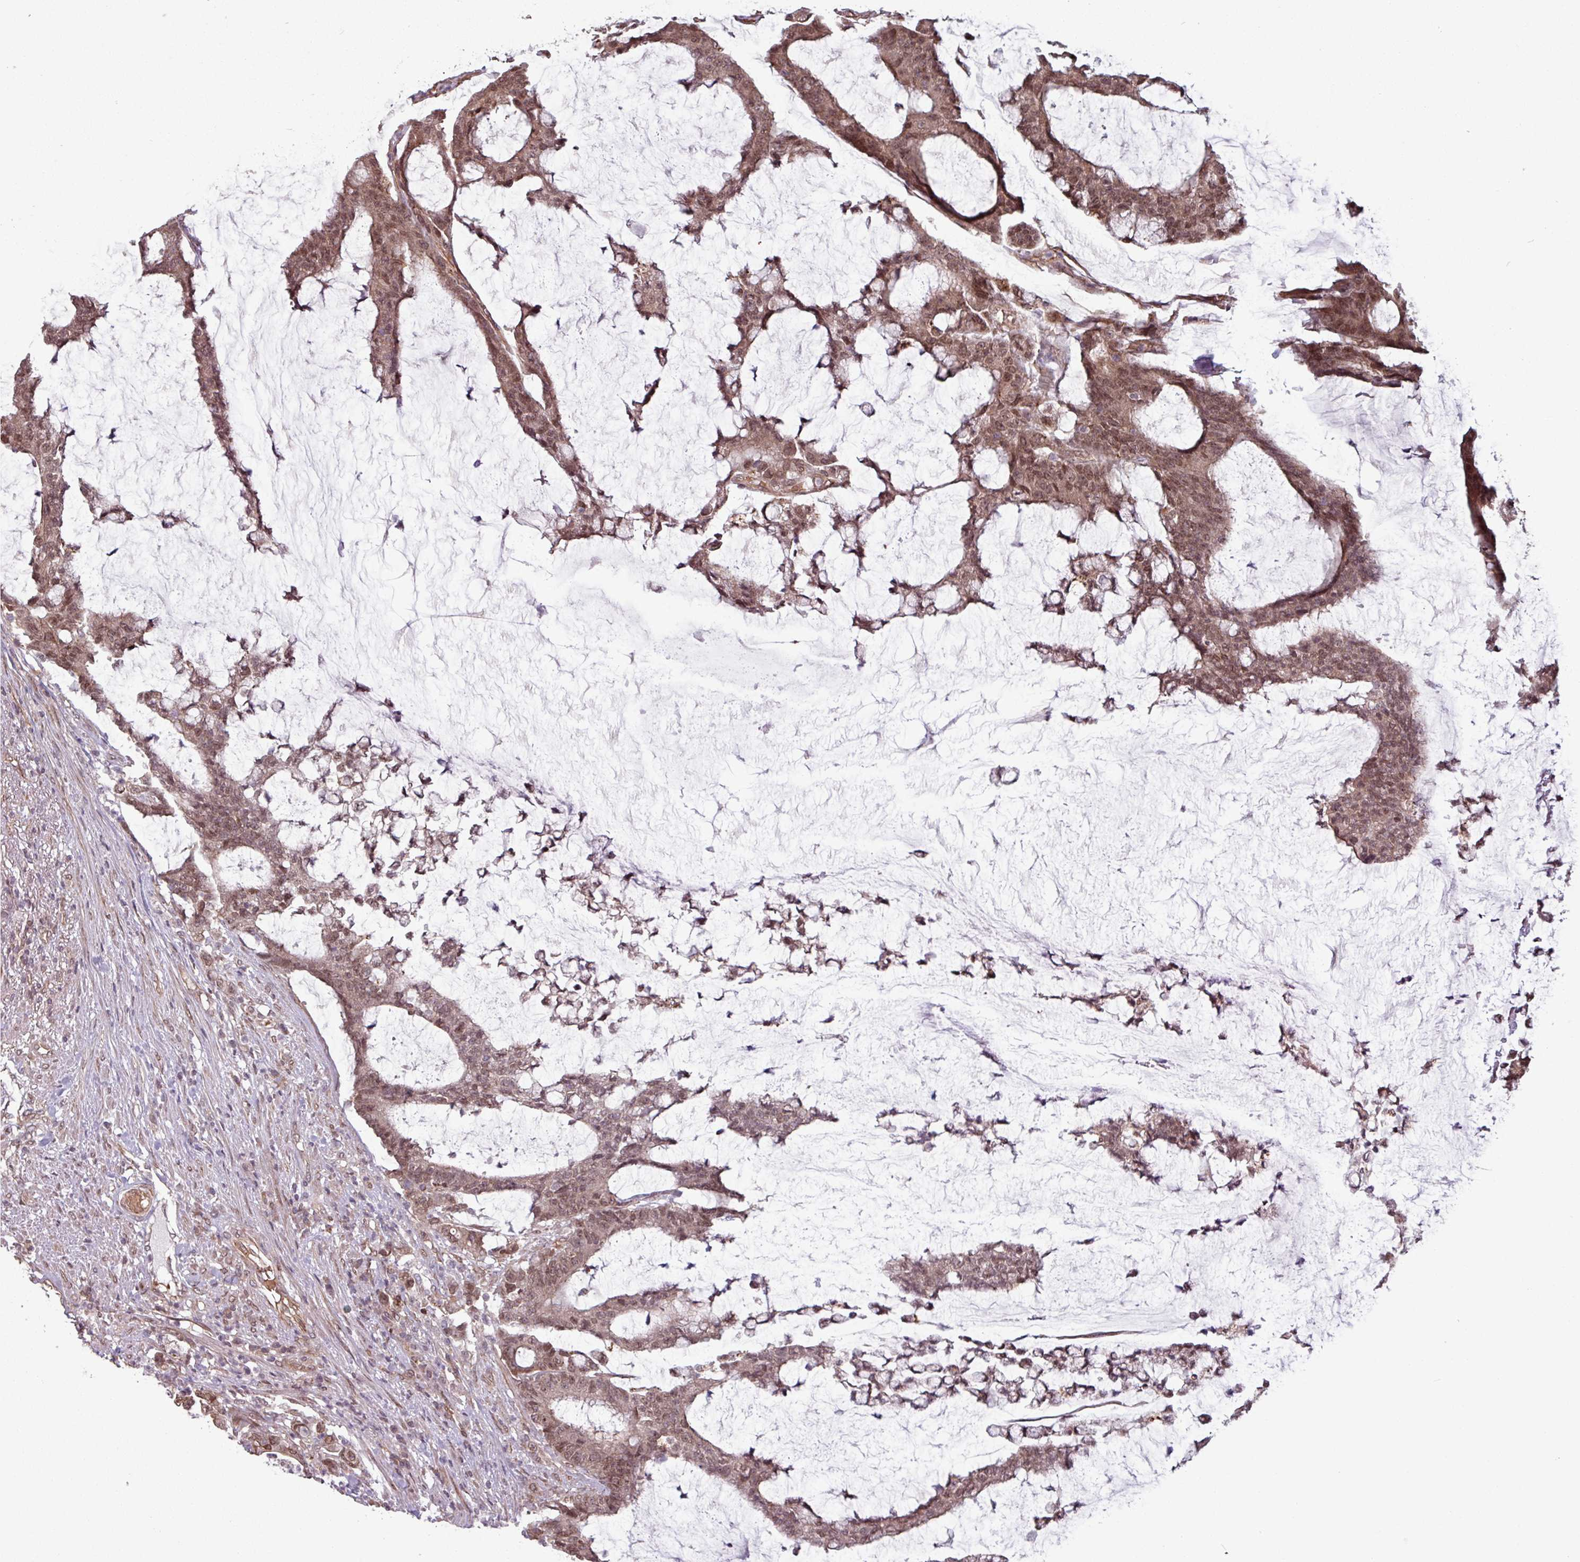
{"staining": {"intensity": "moderate", "quantity": ">75%", "location": "cytoplasmic/membranous,nuclear"}, "tissue": "colorectal cancer", "cell_type": "Tumor cells", "image_type": "cancer", "snomed": [{"axis": "morphology", "description": "Adenocarcinoma, NOS"}, {"axis": "topography", "description": "Colon"}], "caption": "DAB immunohistochemical staining of colorectal cancer exhibits moderate cytoplasmic/membranous and nuclear protein positivity in about >75% of tumor cells.", "gene": "RBM4B", "patient": {"sex": "female", "age": 84}}